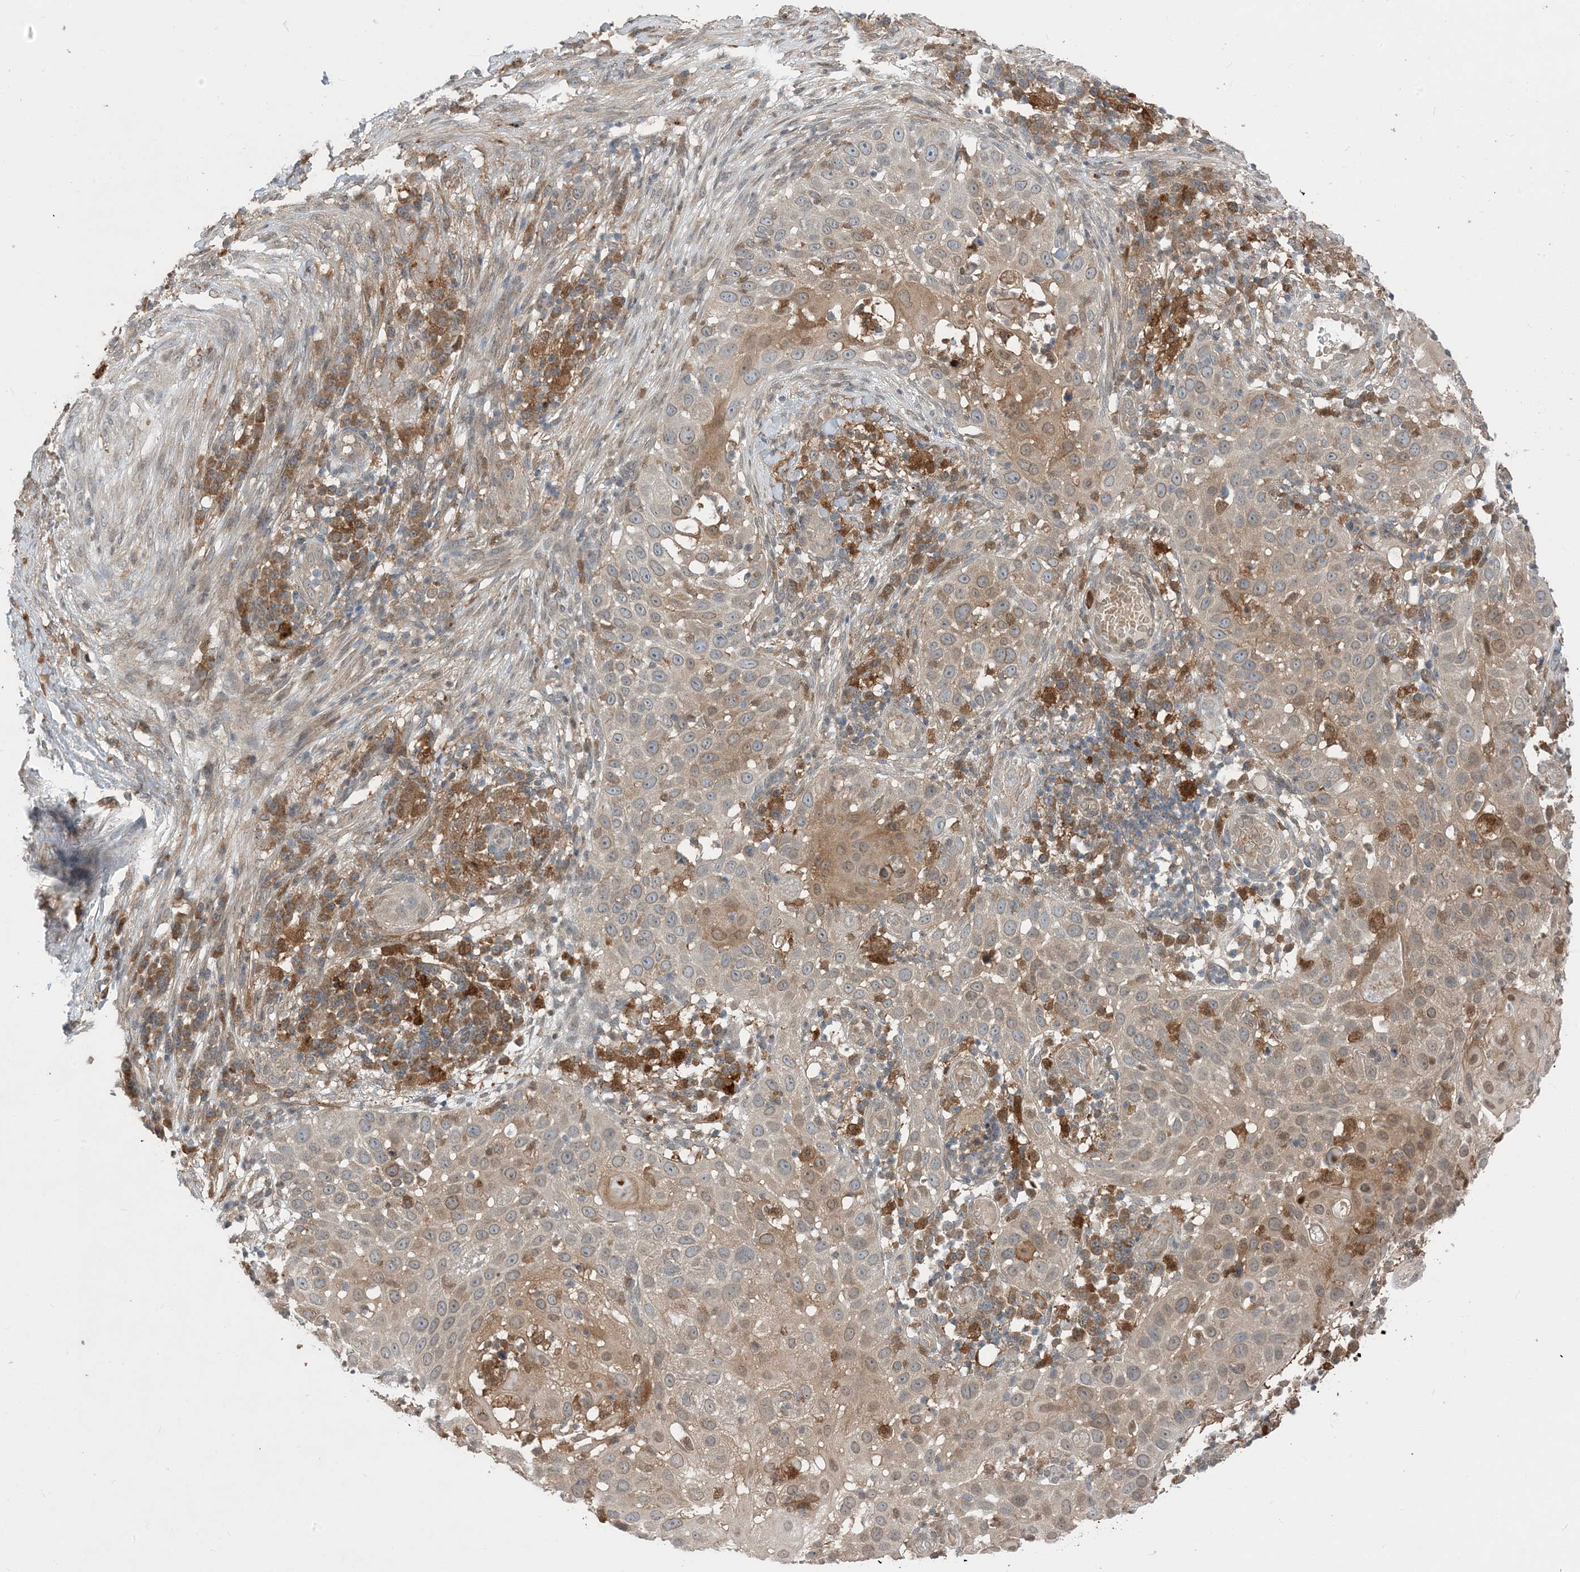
{"staining": {"intensity": "weak", "quantity": ">75%", "location": "cytoplasmic/membranous,nuclear"}, "tissue": "skin cancer", "cell_type": "Tumor cells", "image_type": "cancer", "snomed": [{"axis": "morphology", "description": "Squamous cell carcinoma, NOS"}, {"axis": "topography", "description": "Skin"}], "caption": "Skin cancer (squamous cell carcinoma) stained with a protein marker shows weak staining in tumor cells.", "gene": "NAGK", "patient": {"sex": "female", "age": 44}}